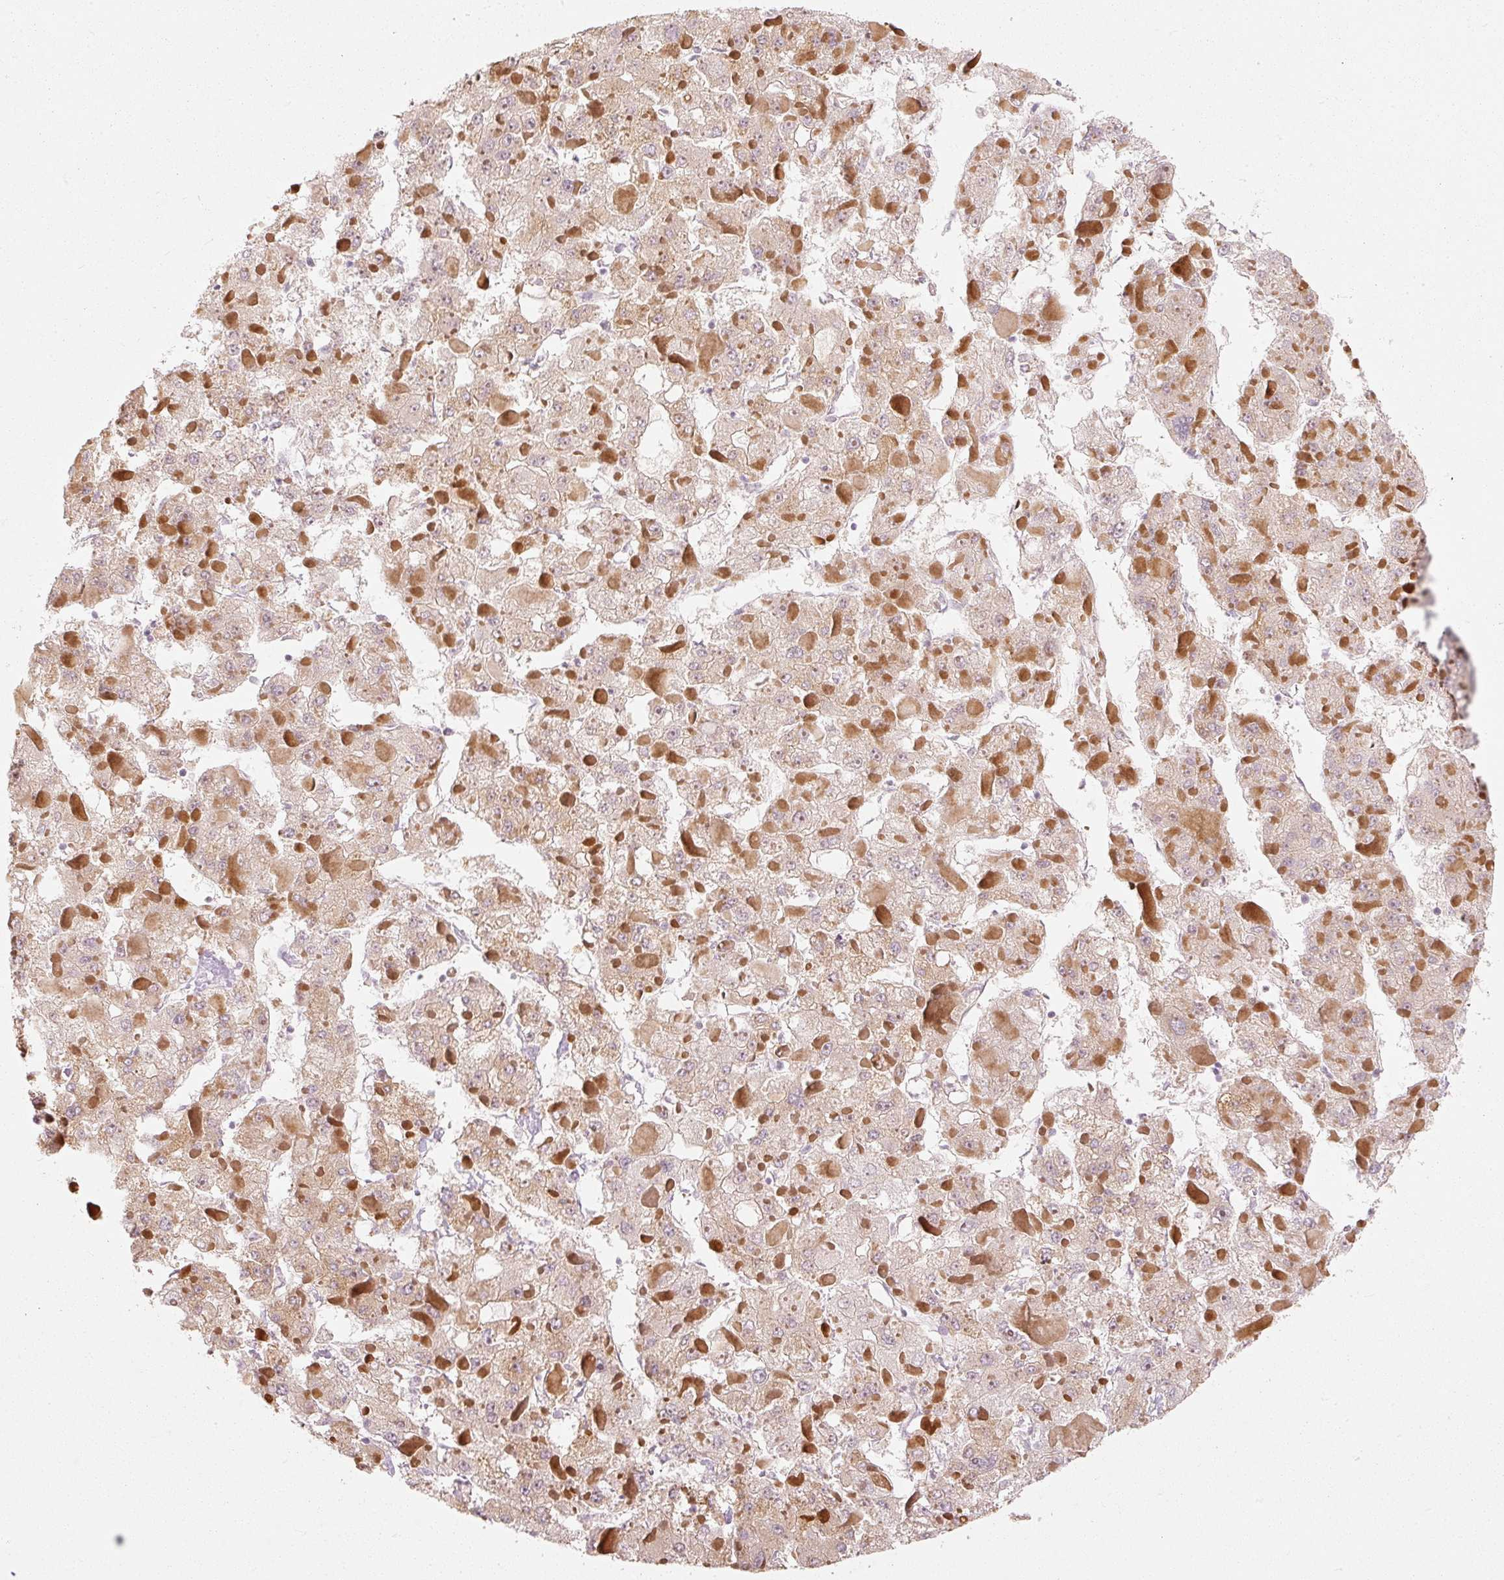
{"staining": {"intensity": "moderate", "quantity": "25%-75%", "location": "cytoplasmic/membranous"}, "tissue": "liver cancer", "cell_type": "Tumor cells", "image_type": "cancer", "snomed": [{"axis": "morphology", "description": "Carcinoma, Hepatocellular, NOS"}, {"axis": "topography", "description": "Liver"}], "caption": "Brown immunohistochemical staining in liver cancer (hepatocellular carcinoma) displays moderate cytoplasmic/membranous staining in about 25%-75% of tumor cells.", "gene": "SLC20A1", "patient": {"sex": "female", "age": 73}}